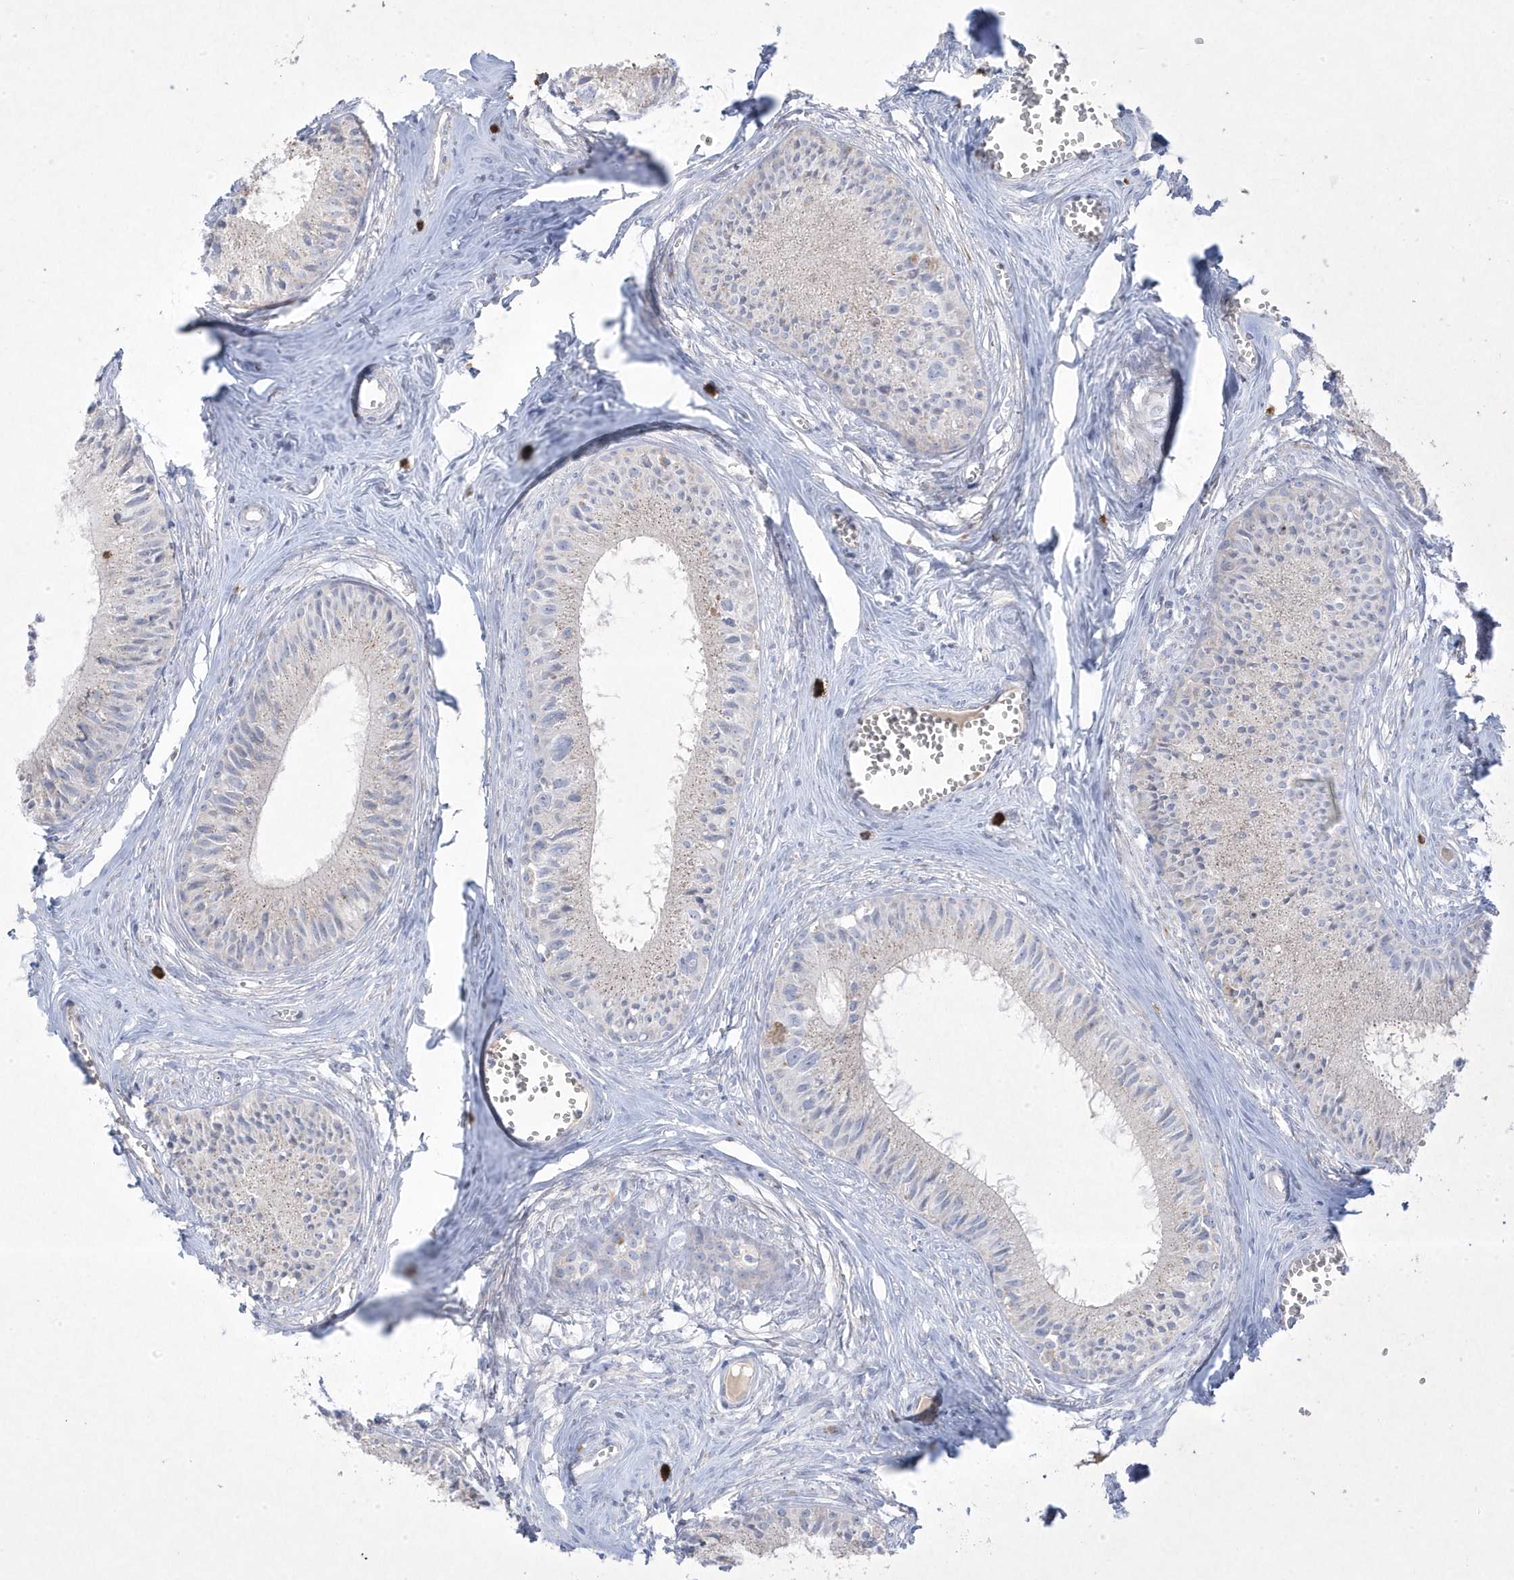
{"staining": {"intensity": "weak", "quantity": "25%-75%", "location": "cytoplasmic/membranous"}, "tissue": "epididymis", "cell_type": "Glandular cells", "image_type": "normal", "snomed": [{"axis": "morphology", "description": "Normal tissue, NOS"}, {"axis": "topography", "description": "Epididymis"}], "caption": "IHC of normal epididymis reveals low levels of weak cytoplasmic/membranous positivity in approximately 25%-75% of glandular cells. The protein of interest is shown in brown color, while the nuclei are stained blue.", "gene": "ADAMTSL3", "patient": {"sex": "male", "age": 36}}